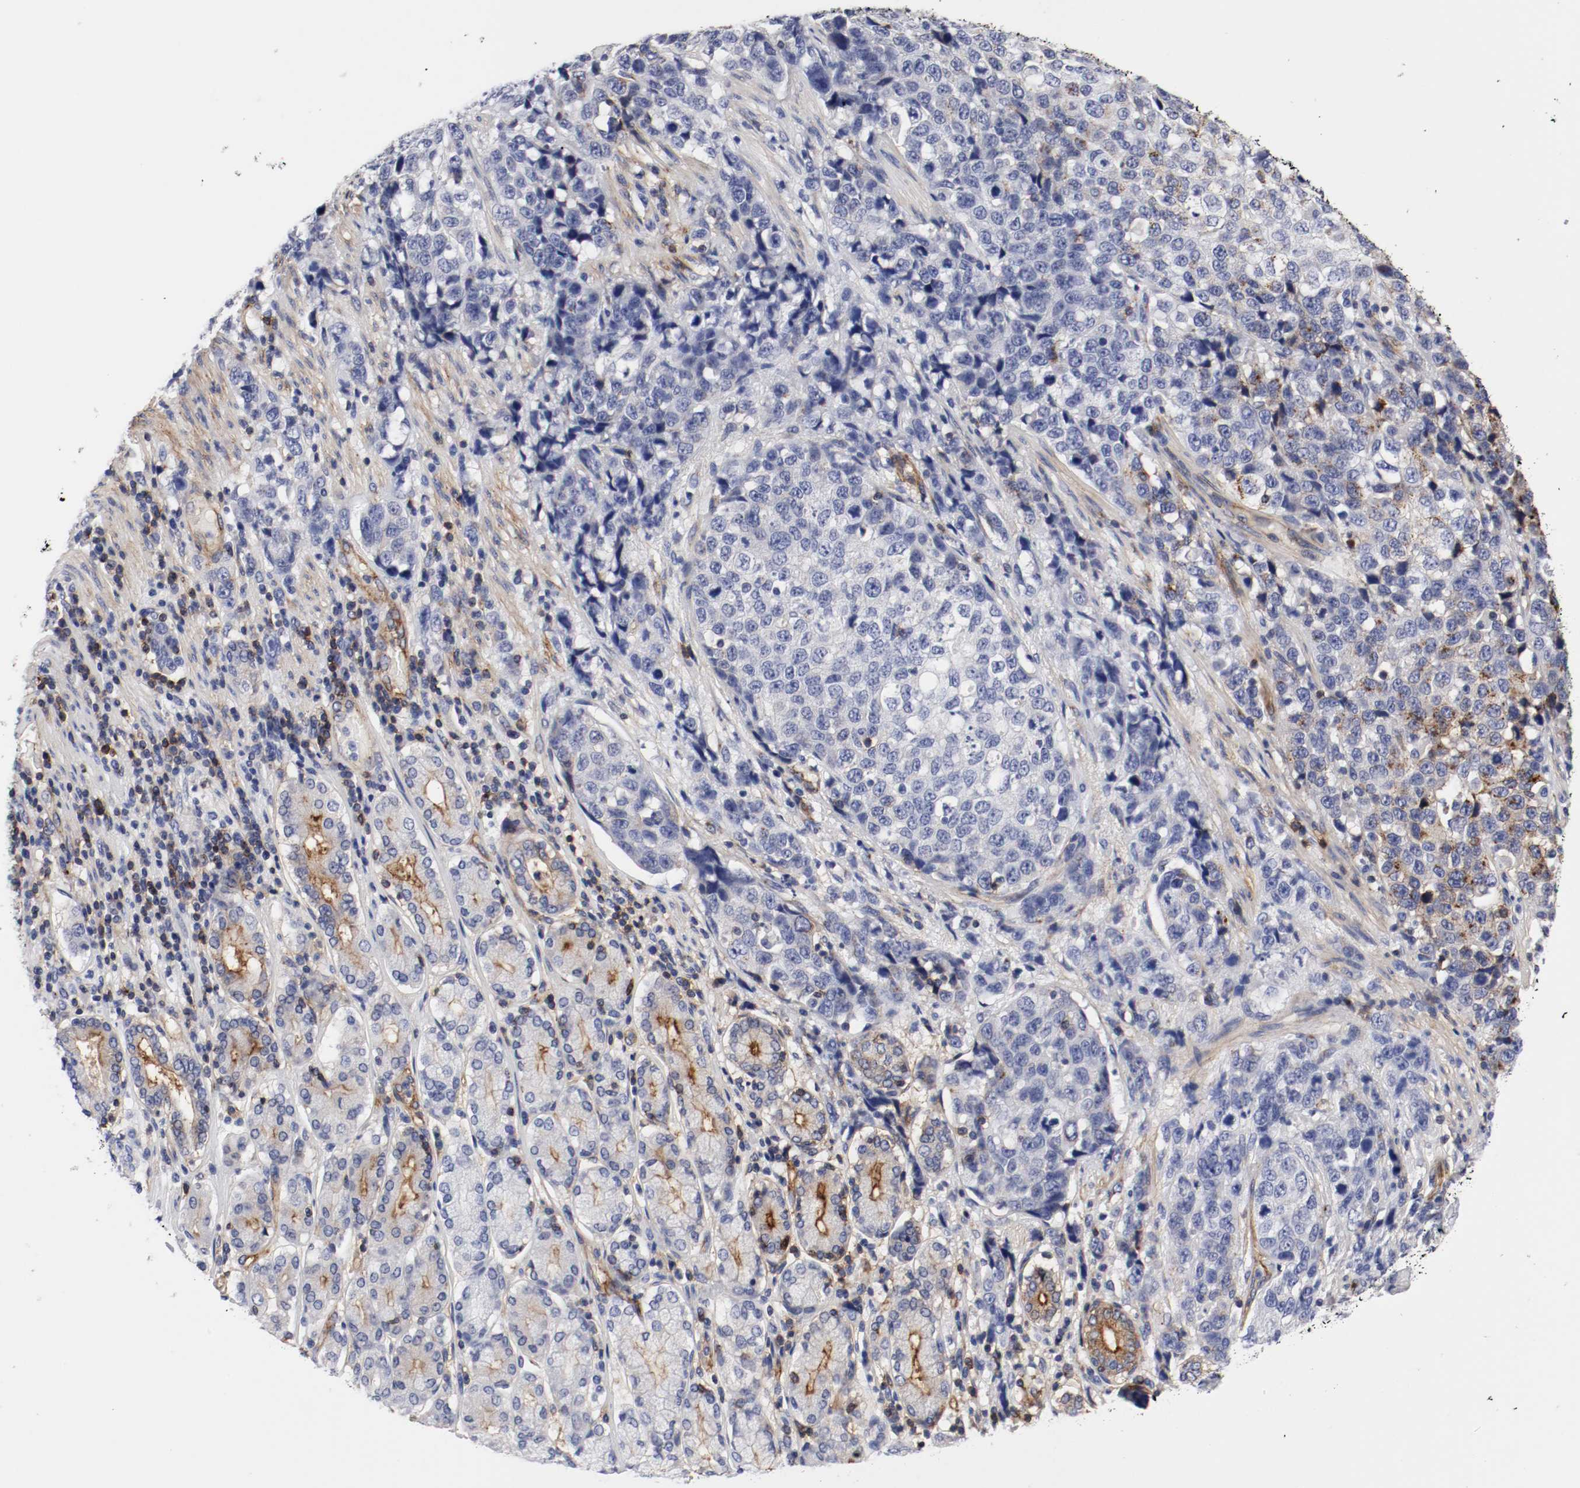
{"staining": {"intensity": "weak", "quantity": "<25%", "location": "cytoplasmic/membranous"}, "tissue": "stomach cancer", "cell_type": "Tumor cells", "image_type": "cancer", "snomed": [{"axis": "morphology", "description": "Normal tissue, NOS"}, {"axis": "morphology", "description": "Adenocarcinoma, NOS"}, {"axis": "topography", "description": "Stomach"}], "caption": "Tumor cells are negative for brown protein staining in adenocarcinoma (stomach).", "gene": "IFITM1", "patient": {"sex": "male", "age": 48}}